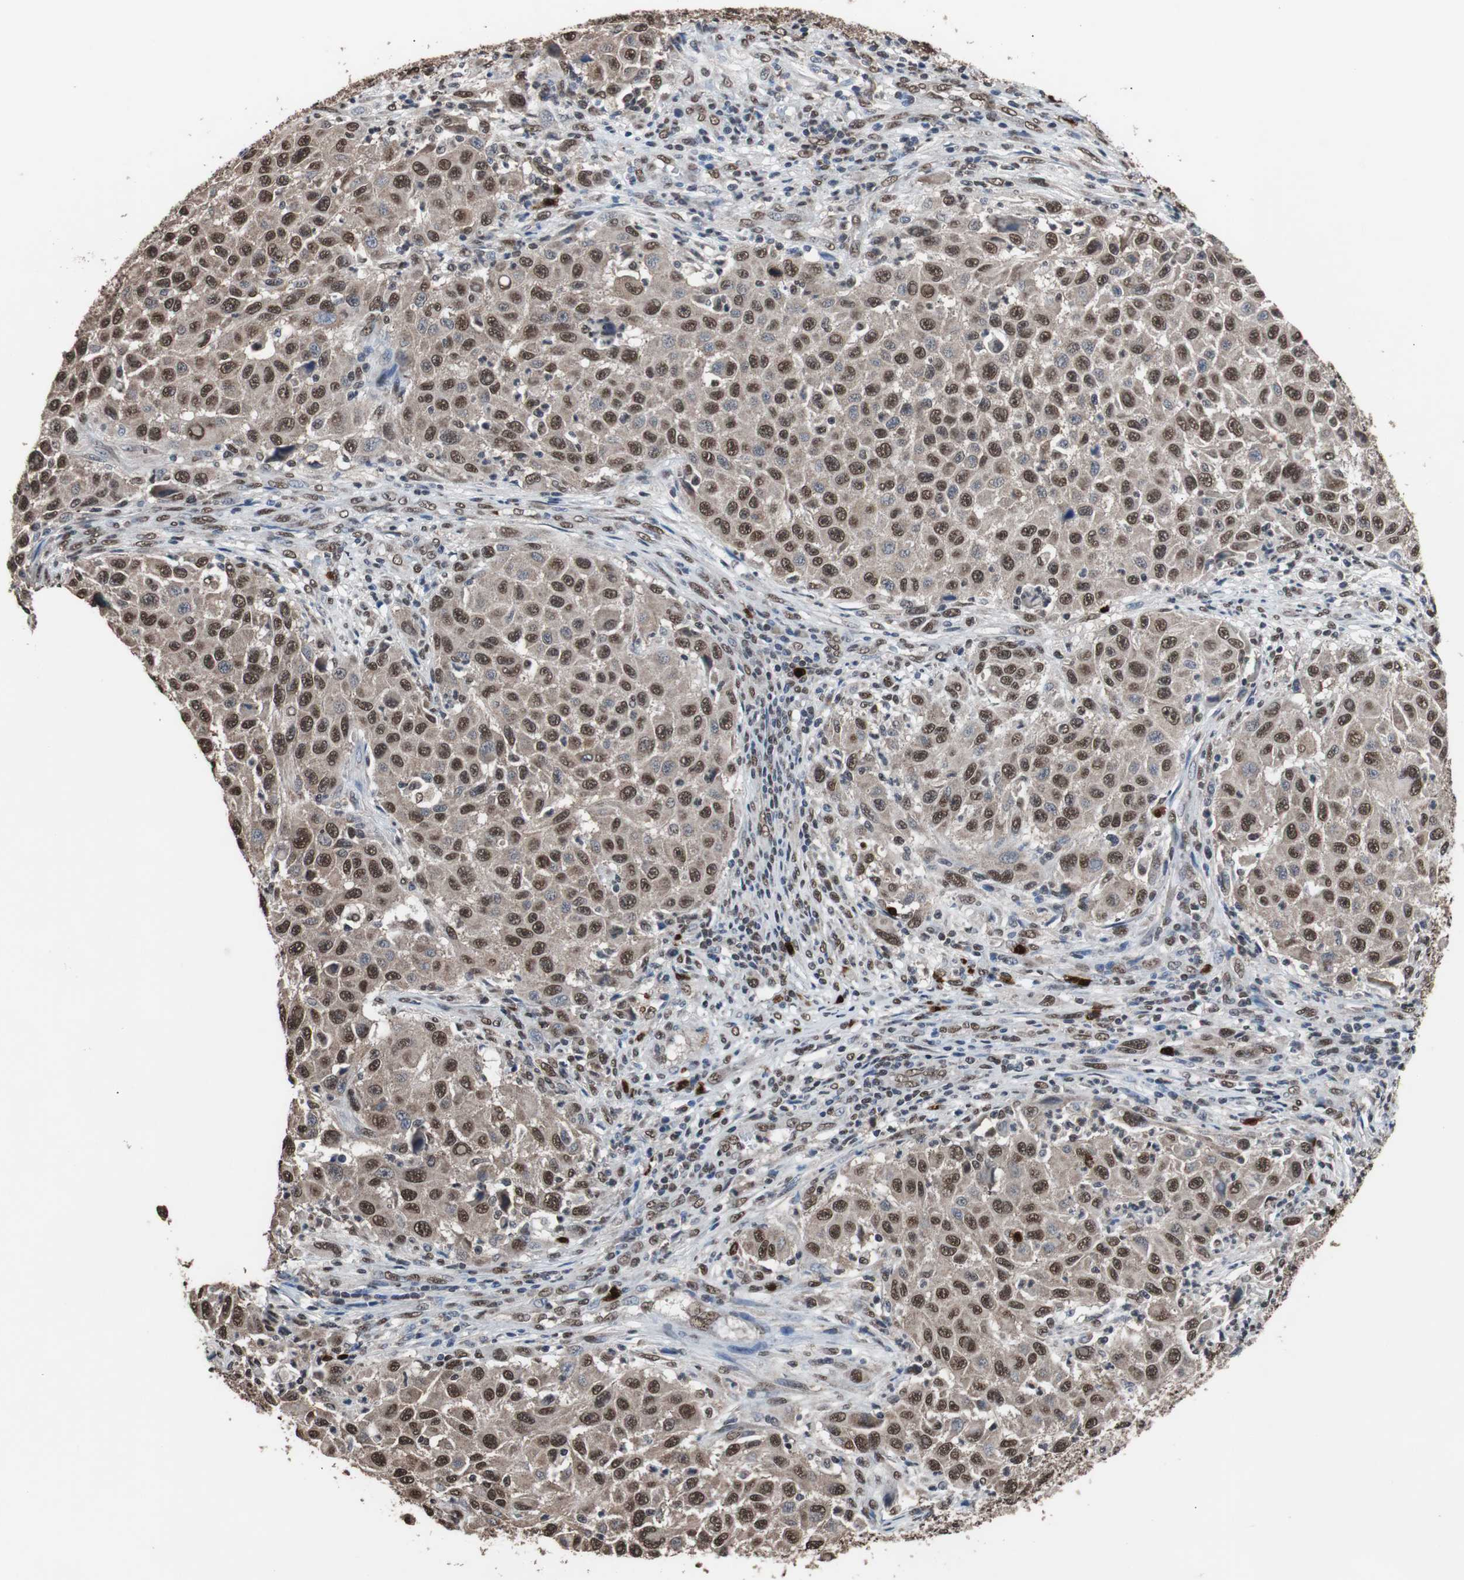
{"staining": {"intensity": "moderate", "quantity": ">75%", "location": "cytoplasmic/membranous,nuclear"}, "tissue": "melanoma", "cell_type": "Tumor cells", "image_type": "cancer", "snomed": [{"axis": "morphology", "description": "Malignant melanoma, Metastatic site"}, {"axis": "topography", "description": "Lymph node"}], "caption": "Immunohistochemical staining of human melanoma demonstrates moderate cytoplasmic/membranous and nuclear protein expression in about >75% of tumor cells.", "gene": "MED27", "patient": {"sex": "male", "age": 61}}